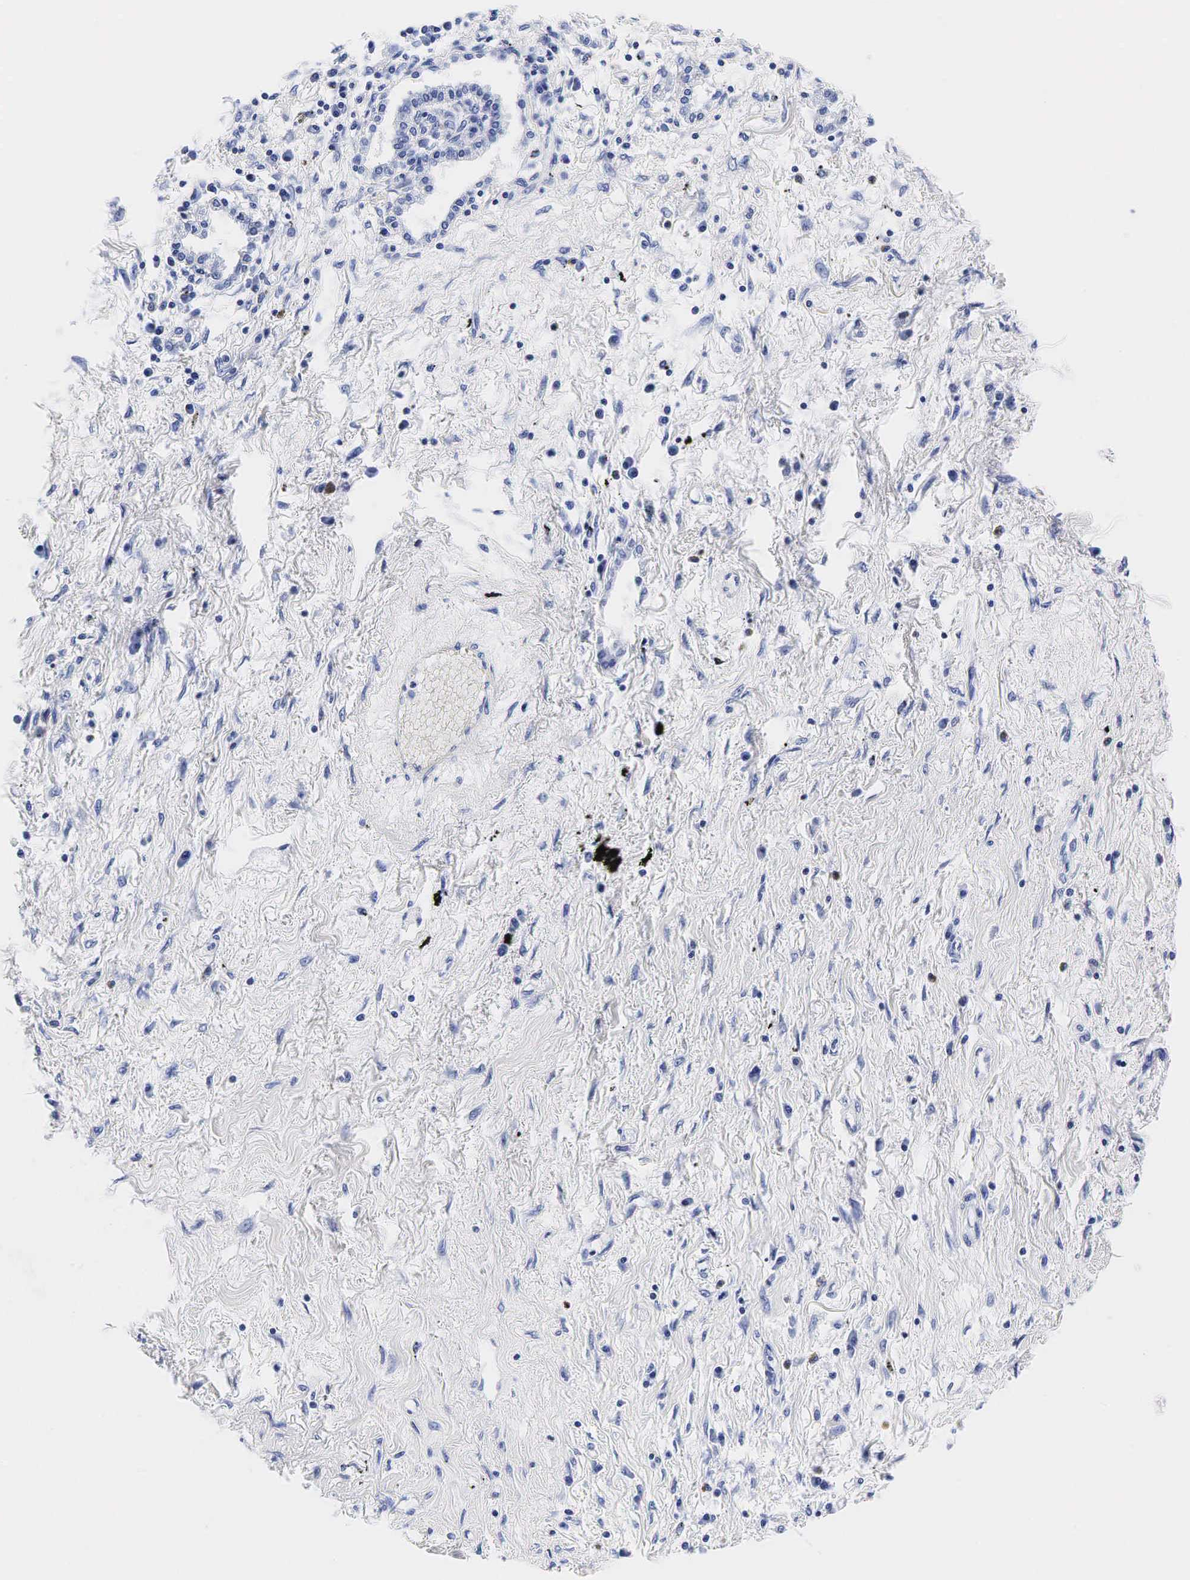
{"staining": {"intensity": "negative", "quantity": "none", "location": "none"}, "tissue": "lung cancer", "cell_type": "Tumor cells", "image_type": "cancer", "snomed": [{"axis": "morphology", "description": "Adenocarcinoma, NOS"}, {"axis": "topography", "description": "Lung"}], "caption": "This photomicrograph is of lung cancer stained with immunohistochemistry (IHC) to label a protein in brown with the nuclei are counter-stained blue. There is no staining in tumor cells.", "gene": "TG", "patient": {"sex": "male", "age": 60}}